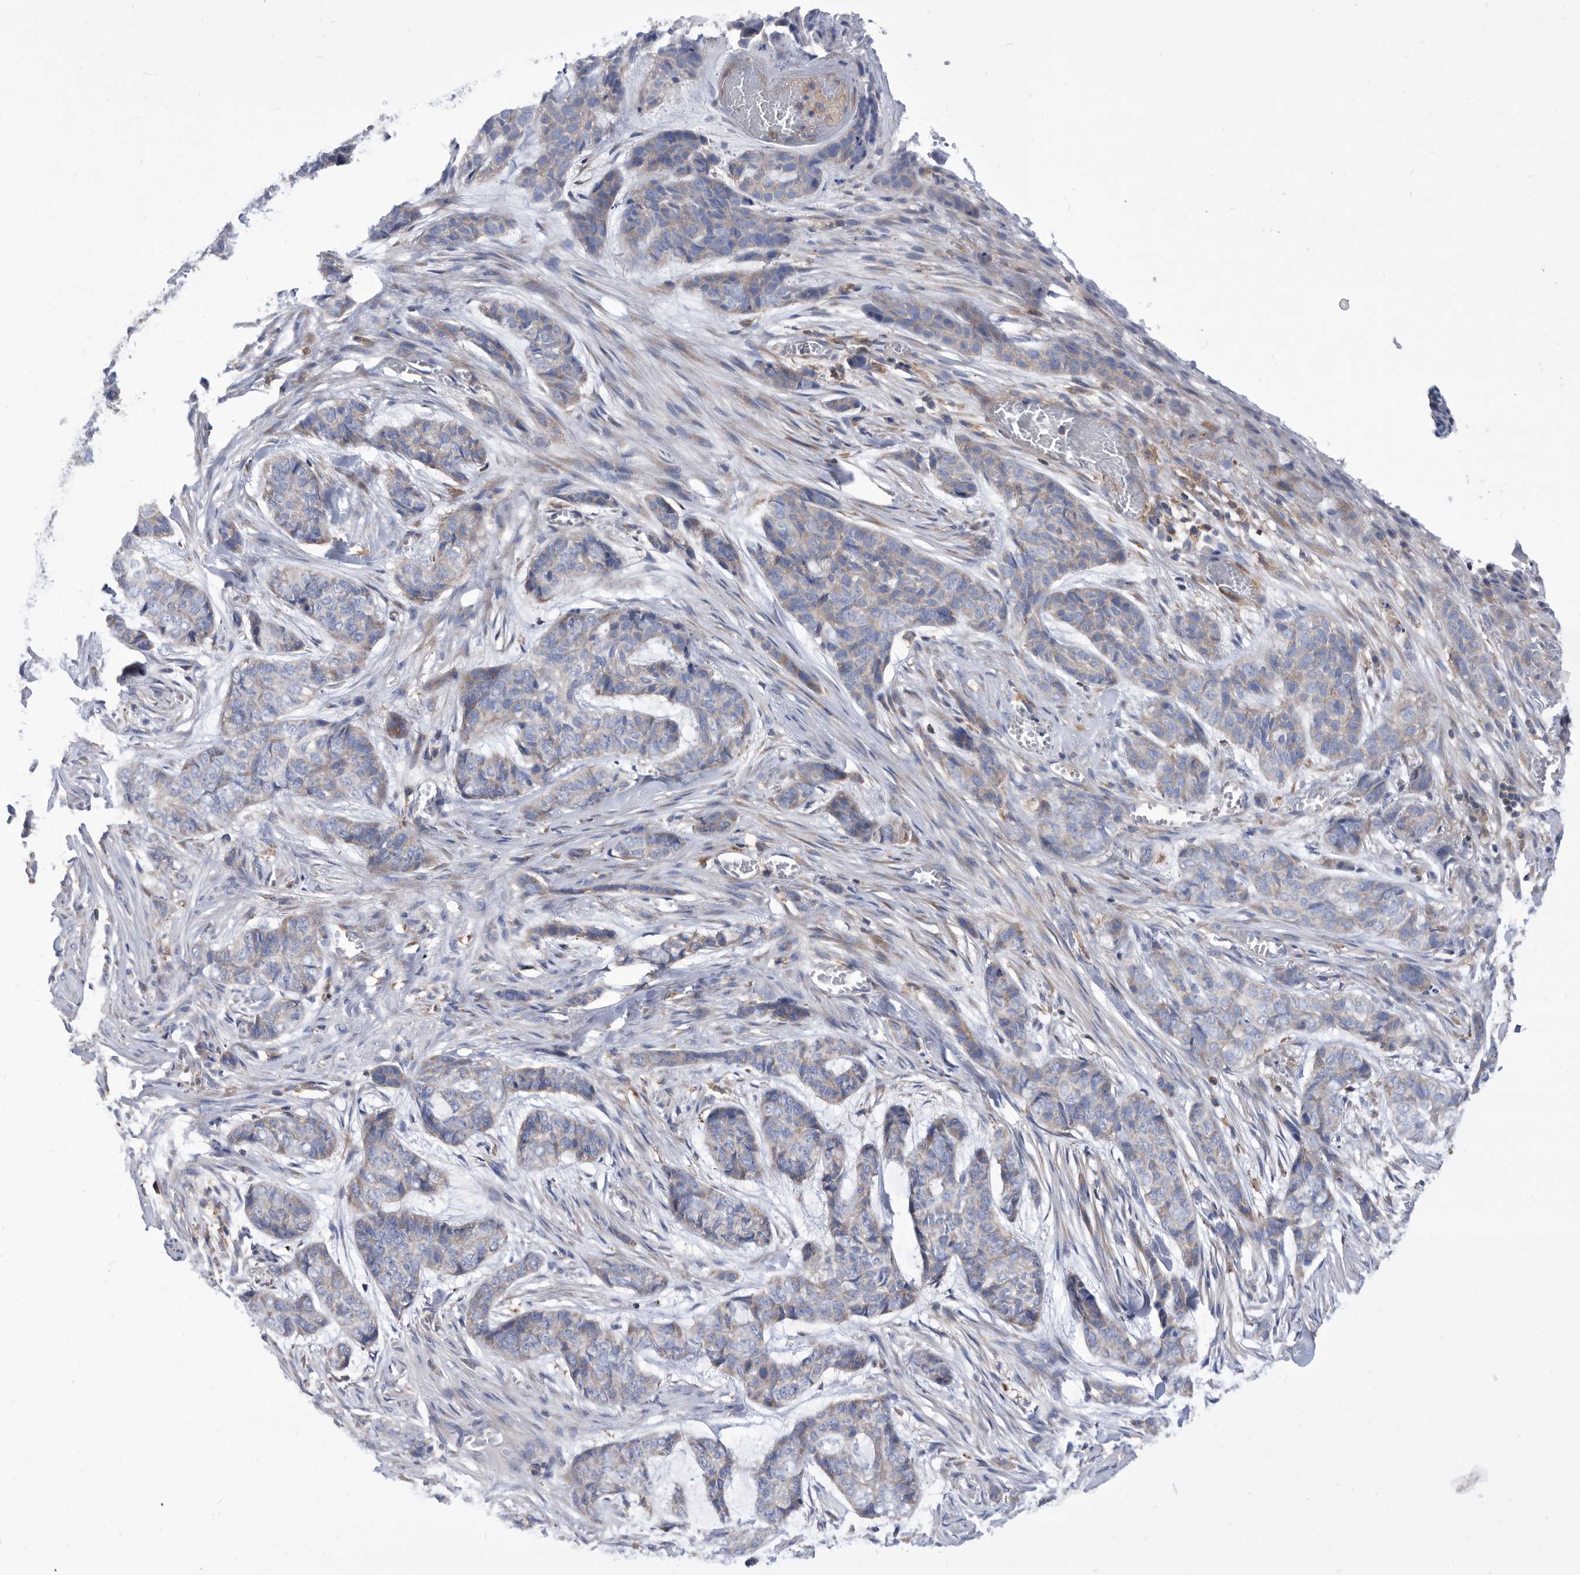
{"staining": {"intensity": "negative", "quantity": "none", "location": "none"}, "tissue": "skin cancer", "cell_type": "Tumor cells", "image_type": "cancer", "snomed": [{"axis": "morphology", "description": "Basal cell carcinoma"}, {"axis": "topography", "description": "Skin"}], "caption": "There is no significant expression in tumor cells of skin basal cell carcinoma. (Brightfield microscopy of DAB (3,3'-diaminobenzidine) immunohistochemistry (IHC) at high magnification).", "gene": "SMG7", "patient": {"sex": "female", "age": 64}}